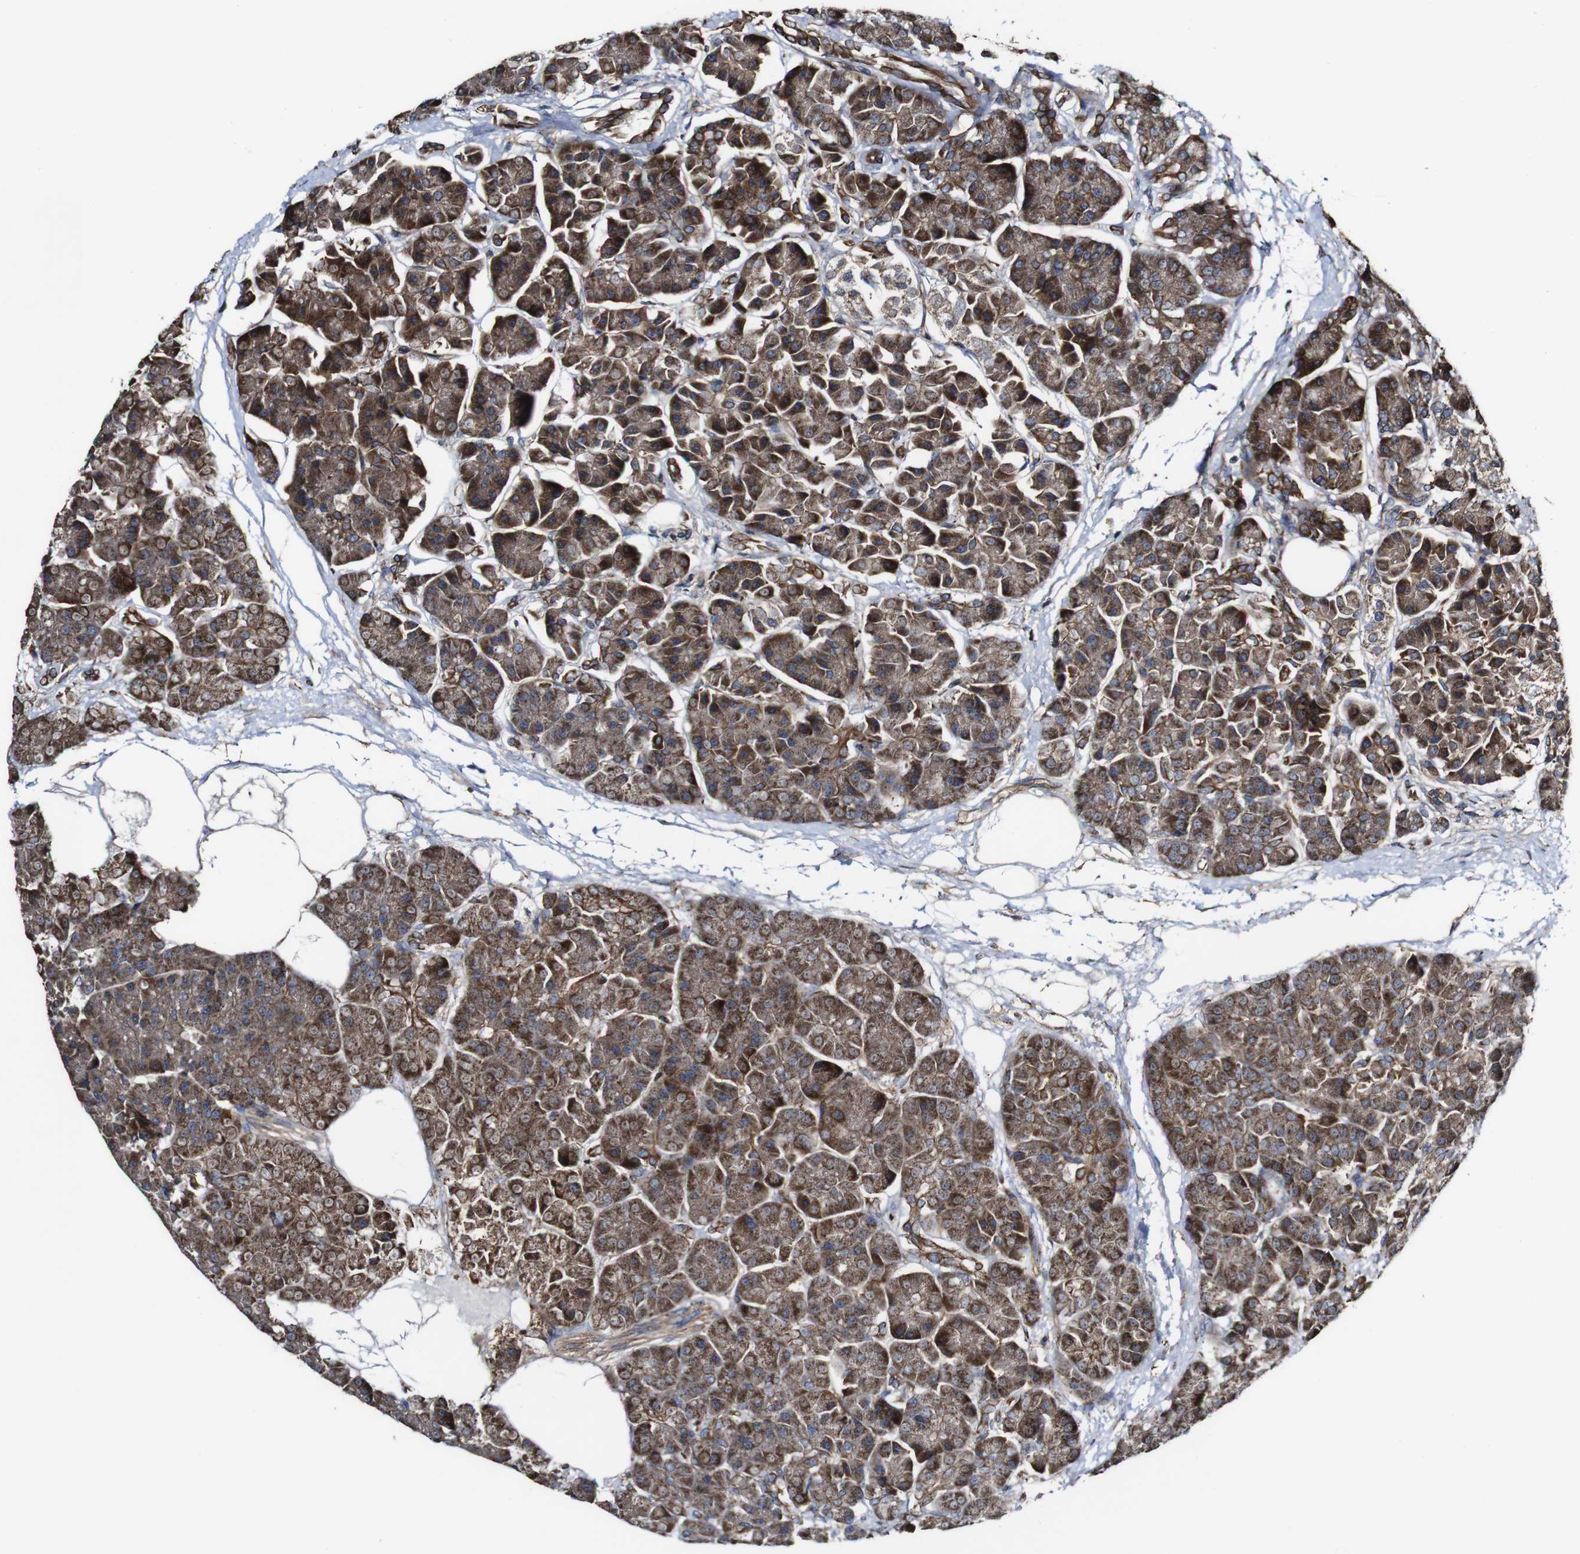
{"staining": {"intensity": "strong", "quantity": "25%-75%", "location": "cytoplasmic/membranous"}, "tissue": "pancreas", "cell_type": "Exocrine glandular cells", "image_type": "normal", "snomed": [{"axis": "morphology", "description": "Normal tissue, NOS"}, {"axis": "topography", "description": "Pancreas"}], "caption": "Pancreas stained for a protein displays strong cytoplasmic/membranous positivity in exocrine glandular cells. (Stains: DAB in brown, nuclei in blue, Microscopy: brightfield microscopy at high magnification).", "gene": "BTN3A3", "patient": {"sex": "female", "age": 70}}